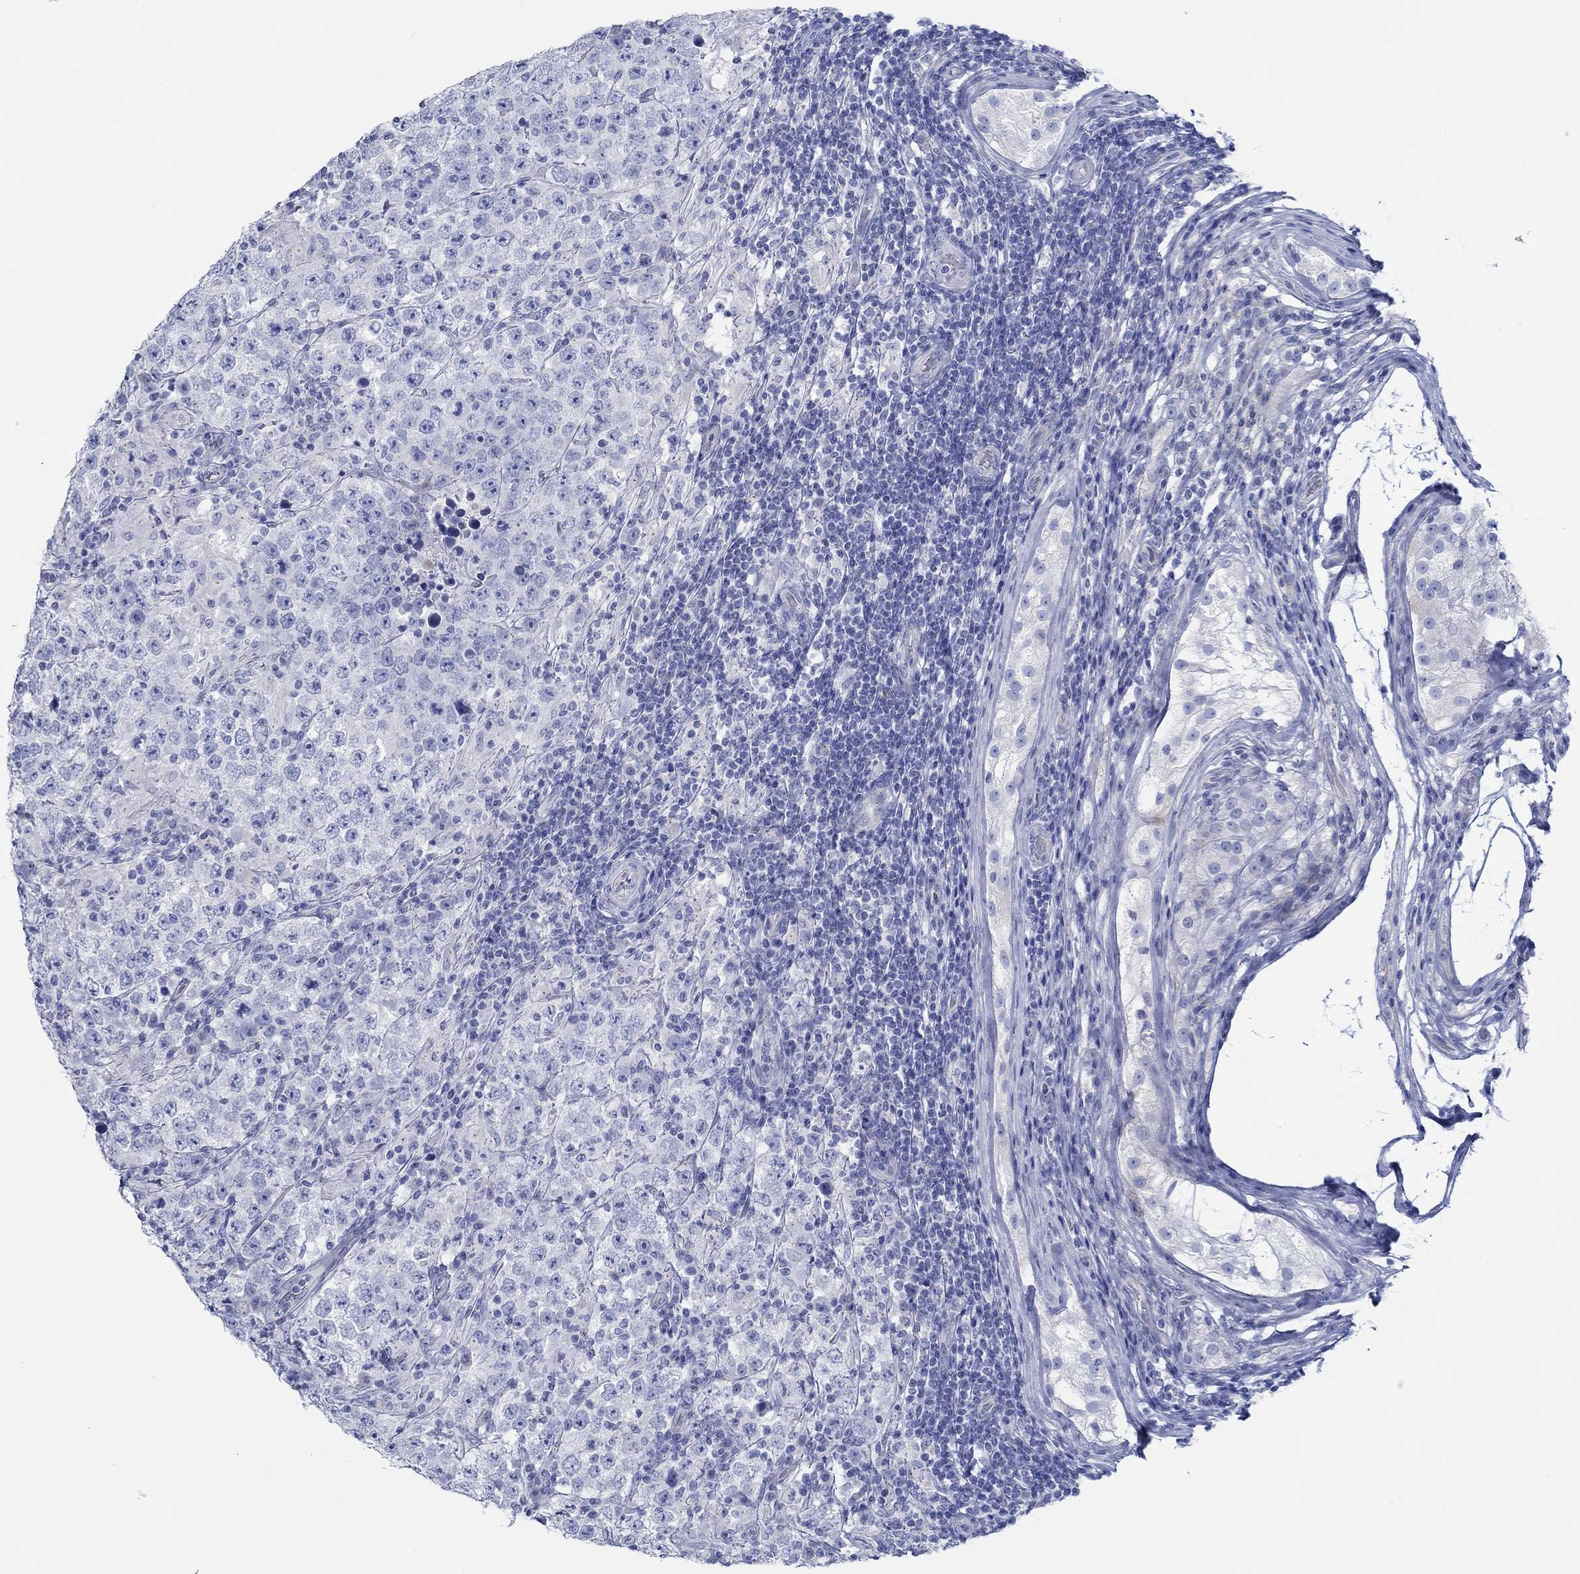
{"staining": {"intensity": "negative", "quantity": "none", "location": "none"}, "tissue": "testis cancer", "cell_type": "Tumor cells", "image_type": "cancer", "snomed": [{"axis": "morphology", "description": "Seminoma, NOS"}, {"axis": "morphology", "description": "Carcinoma, Embryonal, NOS"}, {"axis": "topography", "description": "Testis"}], "caption": "The photomicrograph exhibits no staining of tumor cells in testis cancer. (IHC, brightfield microscopy, high magnification).", "gene": "IGFBP6", "patient": {"sex": "male", "age": 41}}